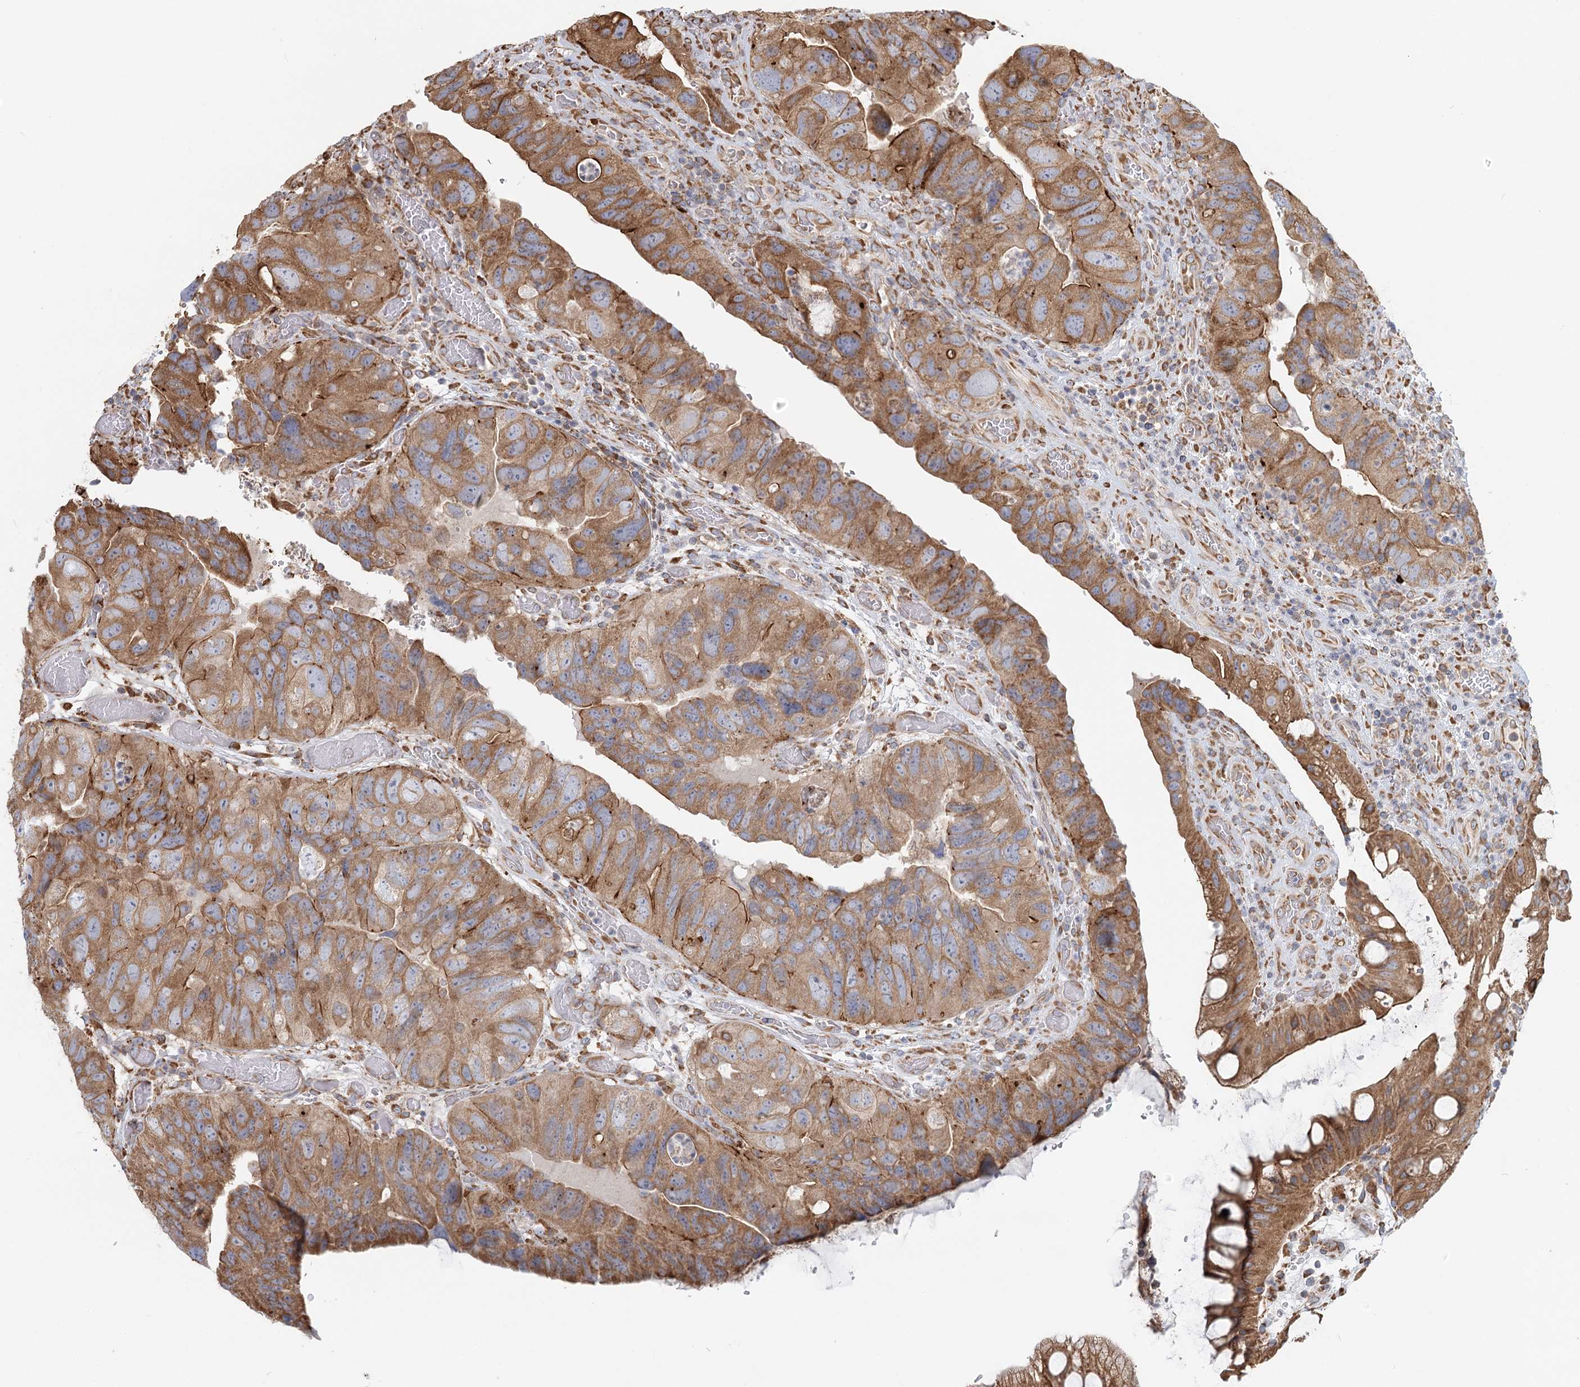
{"staining": {"intensity": "moderate", "quantity": ">75%", "location": "cytoplasmic/membranous"}, "tissue": "colorectal cancer", "cell_type": "Tumor cells", "image_type": "cancer", "snomed": [{"axis": "morphology", "description": "Adenocarcinoma, NOS"}, {"axis": "topography", "description": "Rectum"}], "caption": "Tumor cells exhibit medium levels of moderate cytoplasmic/membranous positivity in about >75% of cells in adenocarcinoma (colorectal). The protein of interest is stained brown, and the nuclei are stained in blue (DAB IHC with brightfield microscopy, high magnification).", "gene": "TAS1R1", "patient": {"sex": "male", "age": 63}}